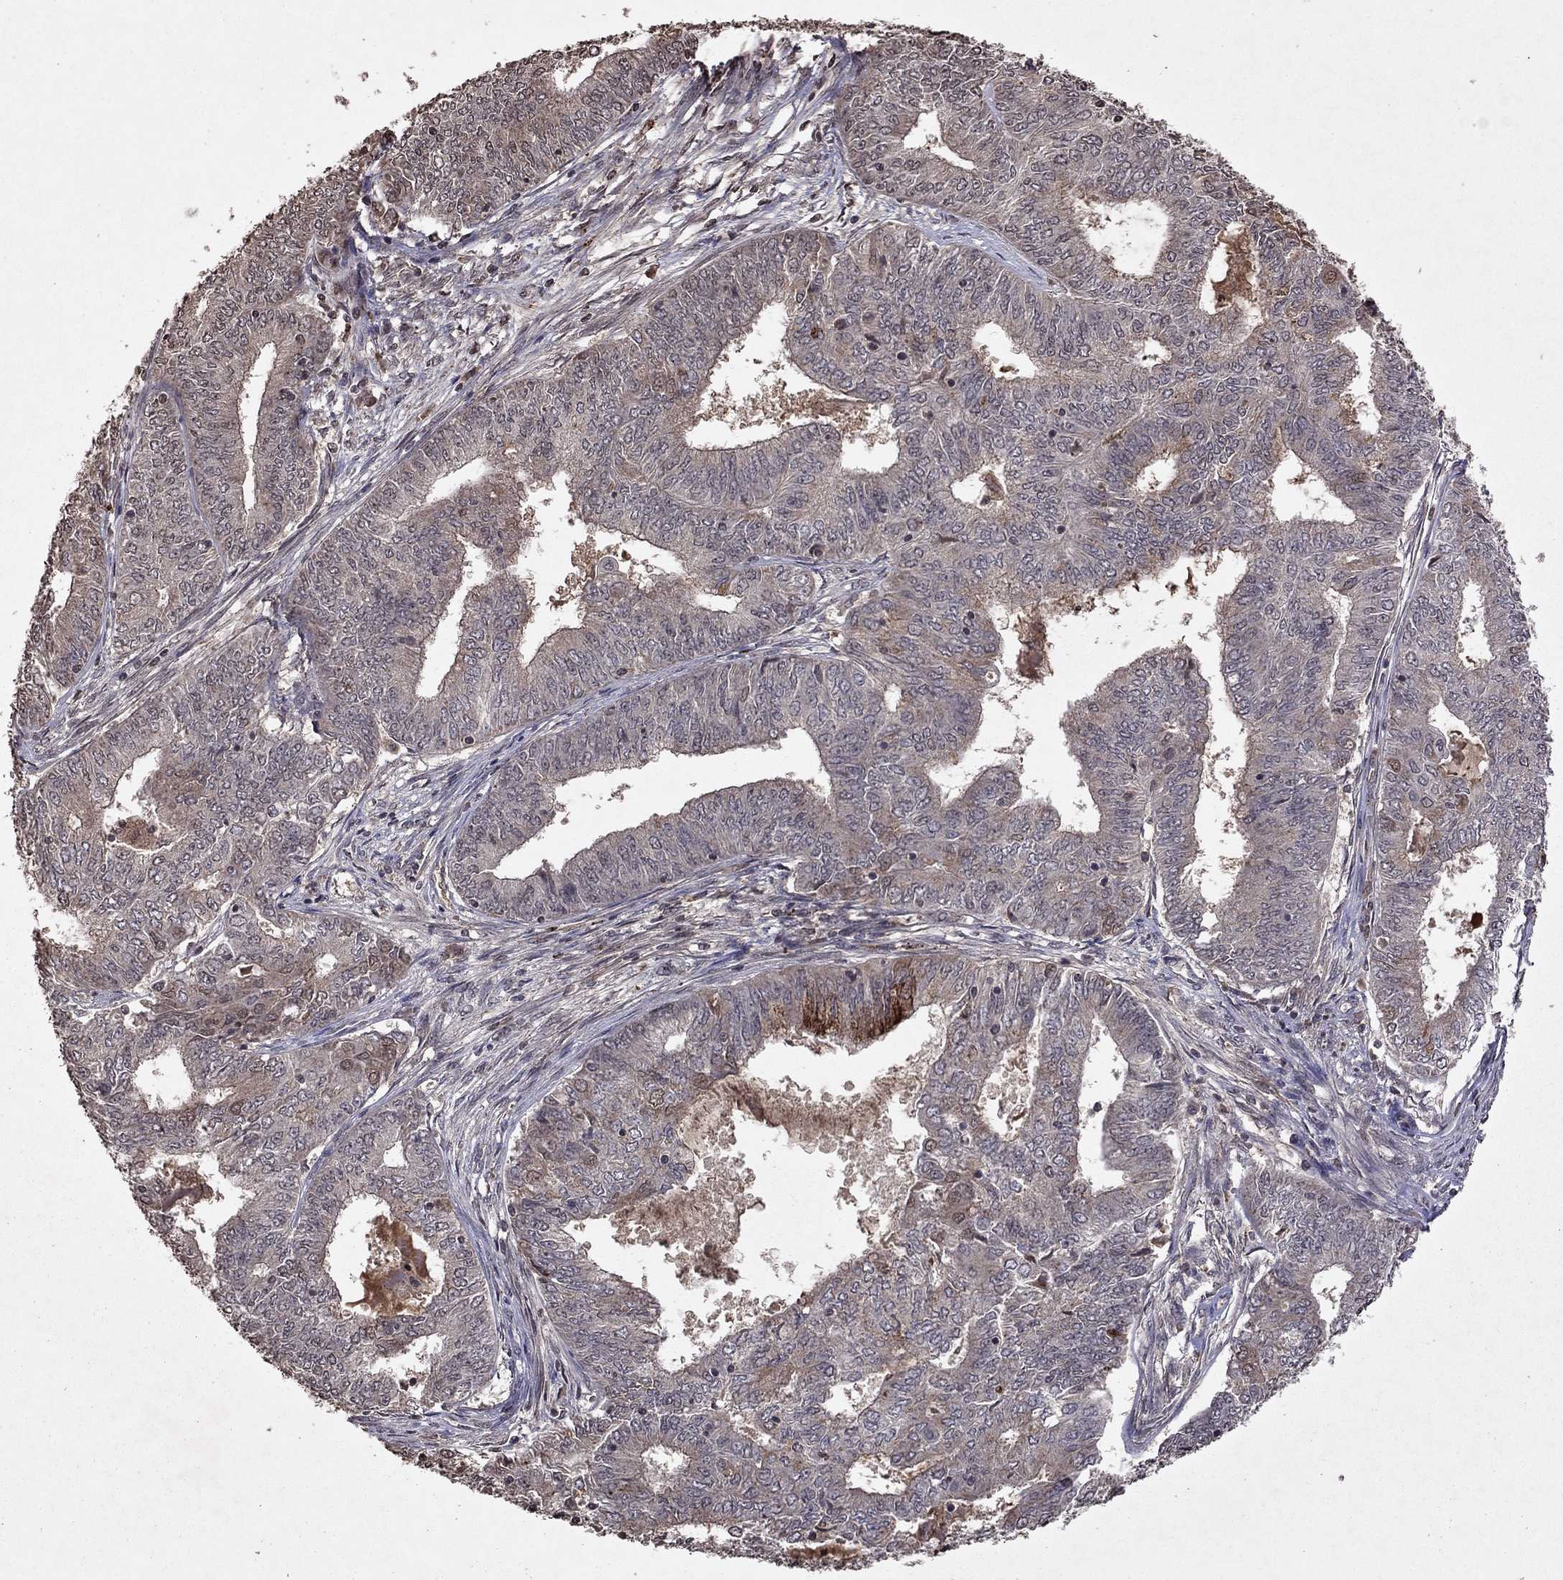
{"staining": {"intensity": "weak", "quantity": "<25%", "location": "cytoplasmic/membranous"}, "tissue": "endometrial cancer", "cell_type": "Tumor cells", "image_type": "cancer", "snomed": [{"axis": "morphology", "description": "Adenocarcinoma, NOS"}, {"axis": "topography", "description": "Endometrium"}], "caption": "A histopathology image of human adenocarcinoma (endometrial) is negative for staining in tumor cells. (DAB immunohistochemistry (IHC) with hematoxylin counter stain).", "gene": "NLGN1", "patient": {"sex": "female", "age": 62}}